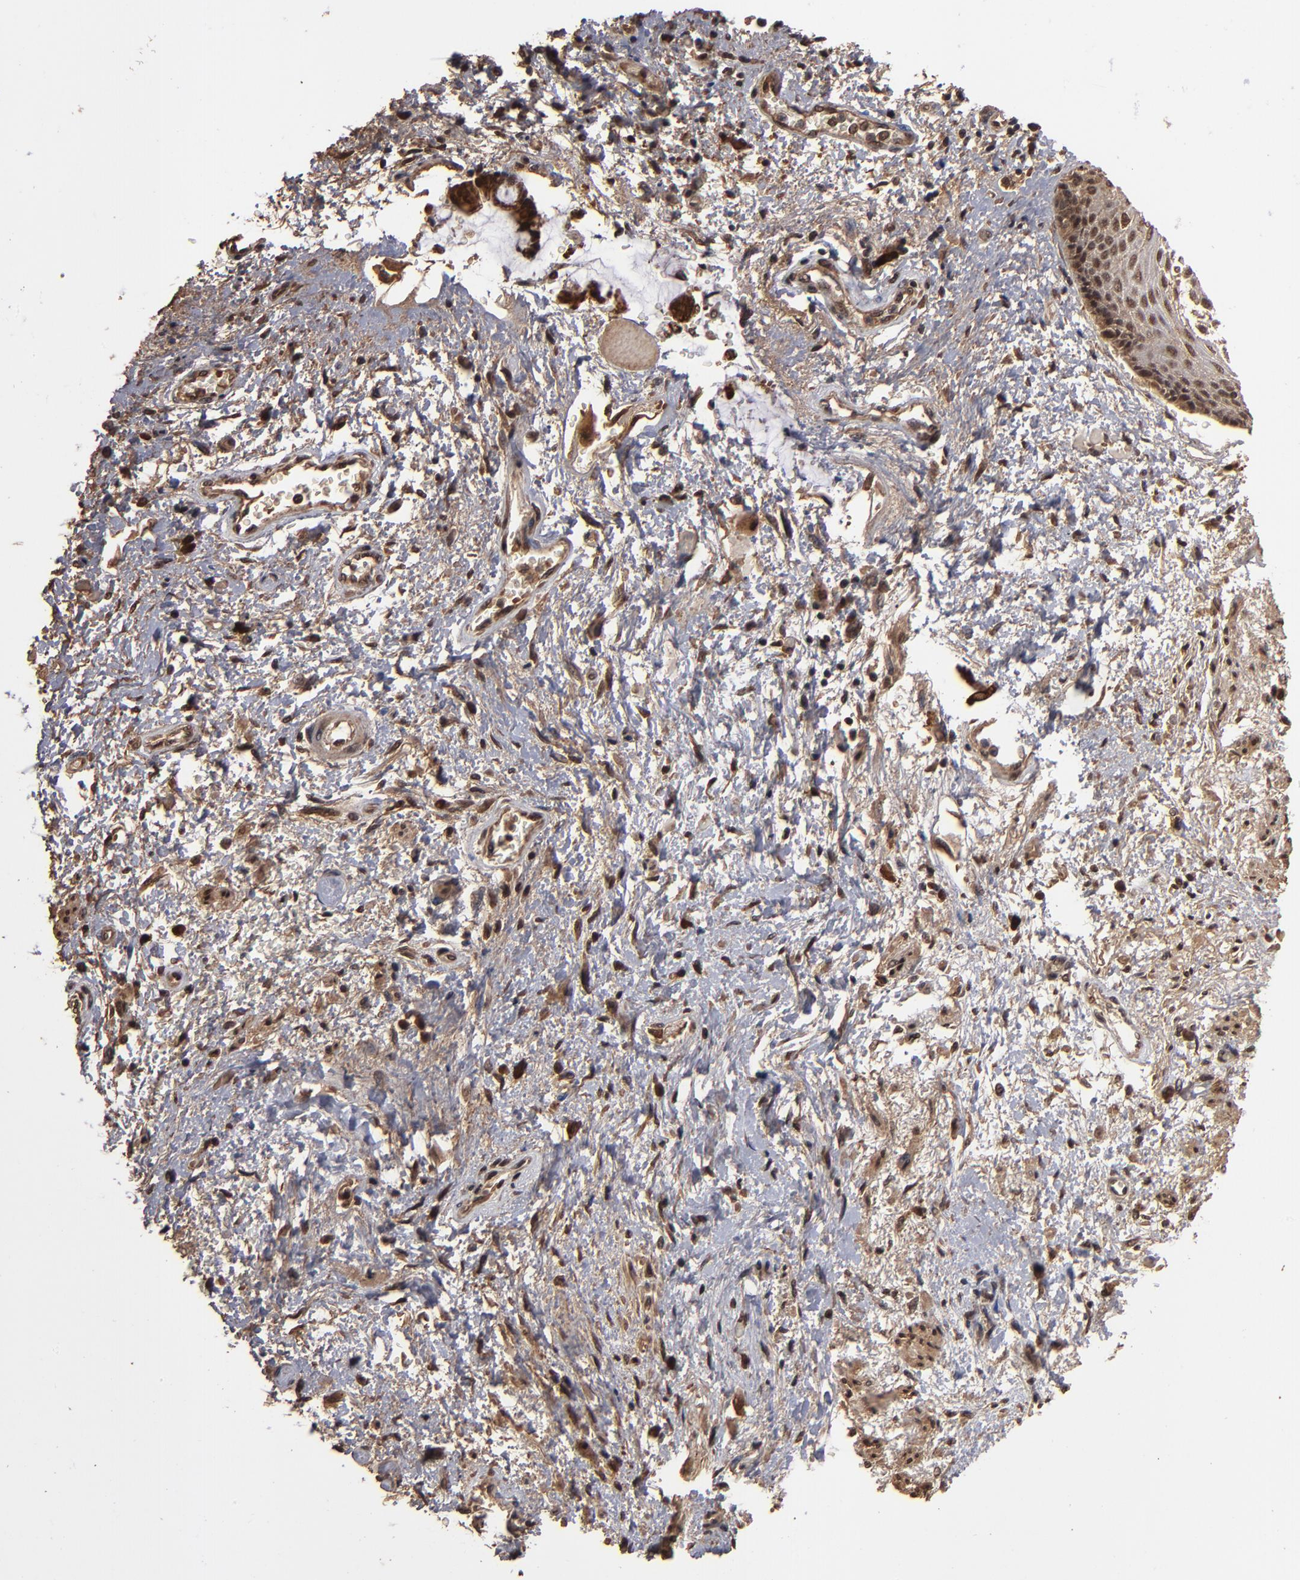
{"staining": {"intensity": "weak", "quantity": "25%-75%", "location": "cytoplasmic/membranous"}, "tissue": "skin", "cell_type": "Epidermal cells", "image_type": "normal", "snomed": [{"axis": "morphology", "description": "Normal tissue, NOS"}, {"axis": "topography", "description": "Anal"}], "caption": "Unremarkable skin demonstrates weak cytoplasmic/membranous expression in about 25%-75% of epidermal cells, visualized by immunohistochemistry.", "gene": "NXF2B", "patient": {"sex": "female", "age": 46}}